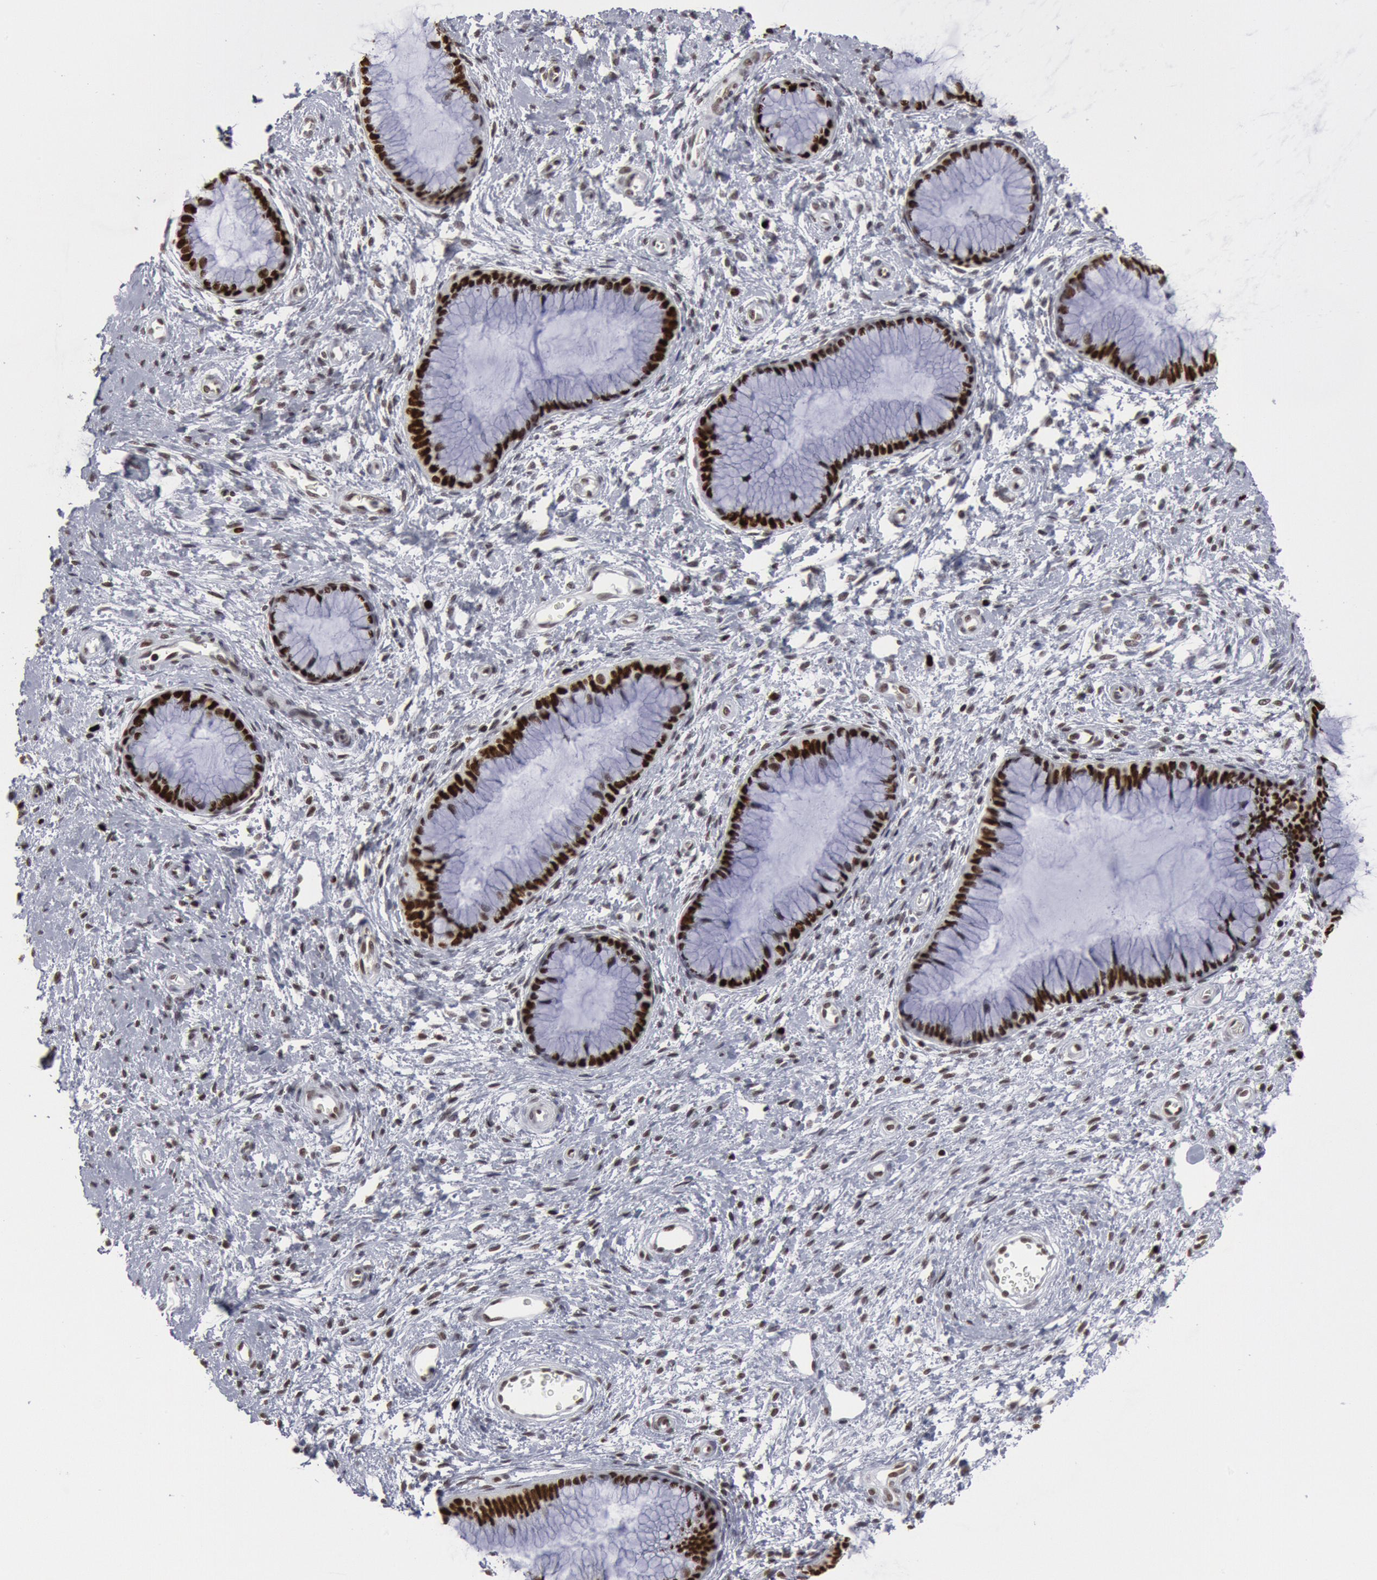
{"staining": {"intensity": "strong", "quantity": ">75%", "location": "nuclear"}, "tissue": "cervix", "cell_type": "Glandular cells", "image_type": "normal", "snomed": [{"axis": "morphology", "description": "Normal tissue, NOS"}, {"axis": "topography", "description": "Cervix"}], "caption": "Cervix stained with DAB (3,3'-diaminobenzidine) IHC exhibits high levels of strong nuclear staining in approximately >75% of glandular cells.", "gene": "SUB1", "patient": {"sex": "female", "age": 27}}